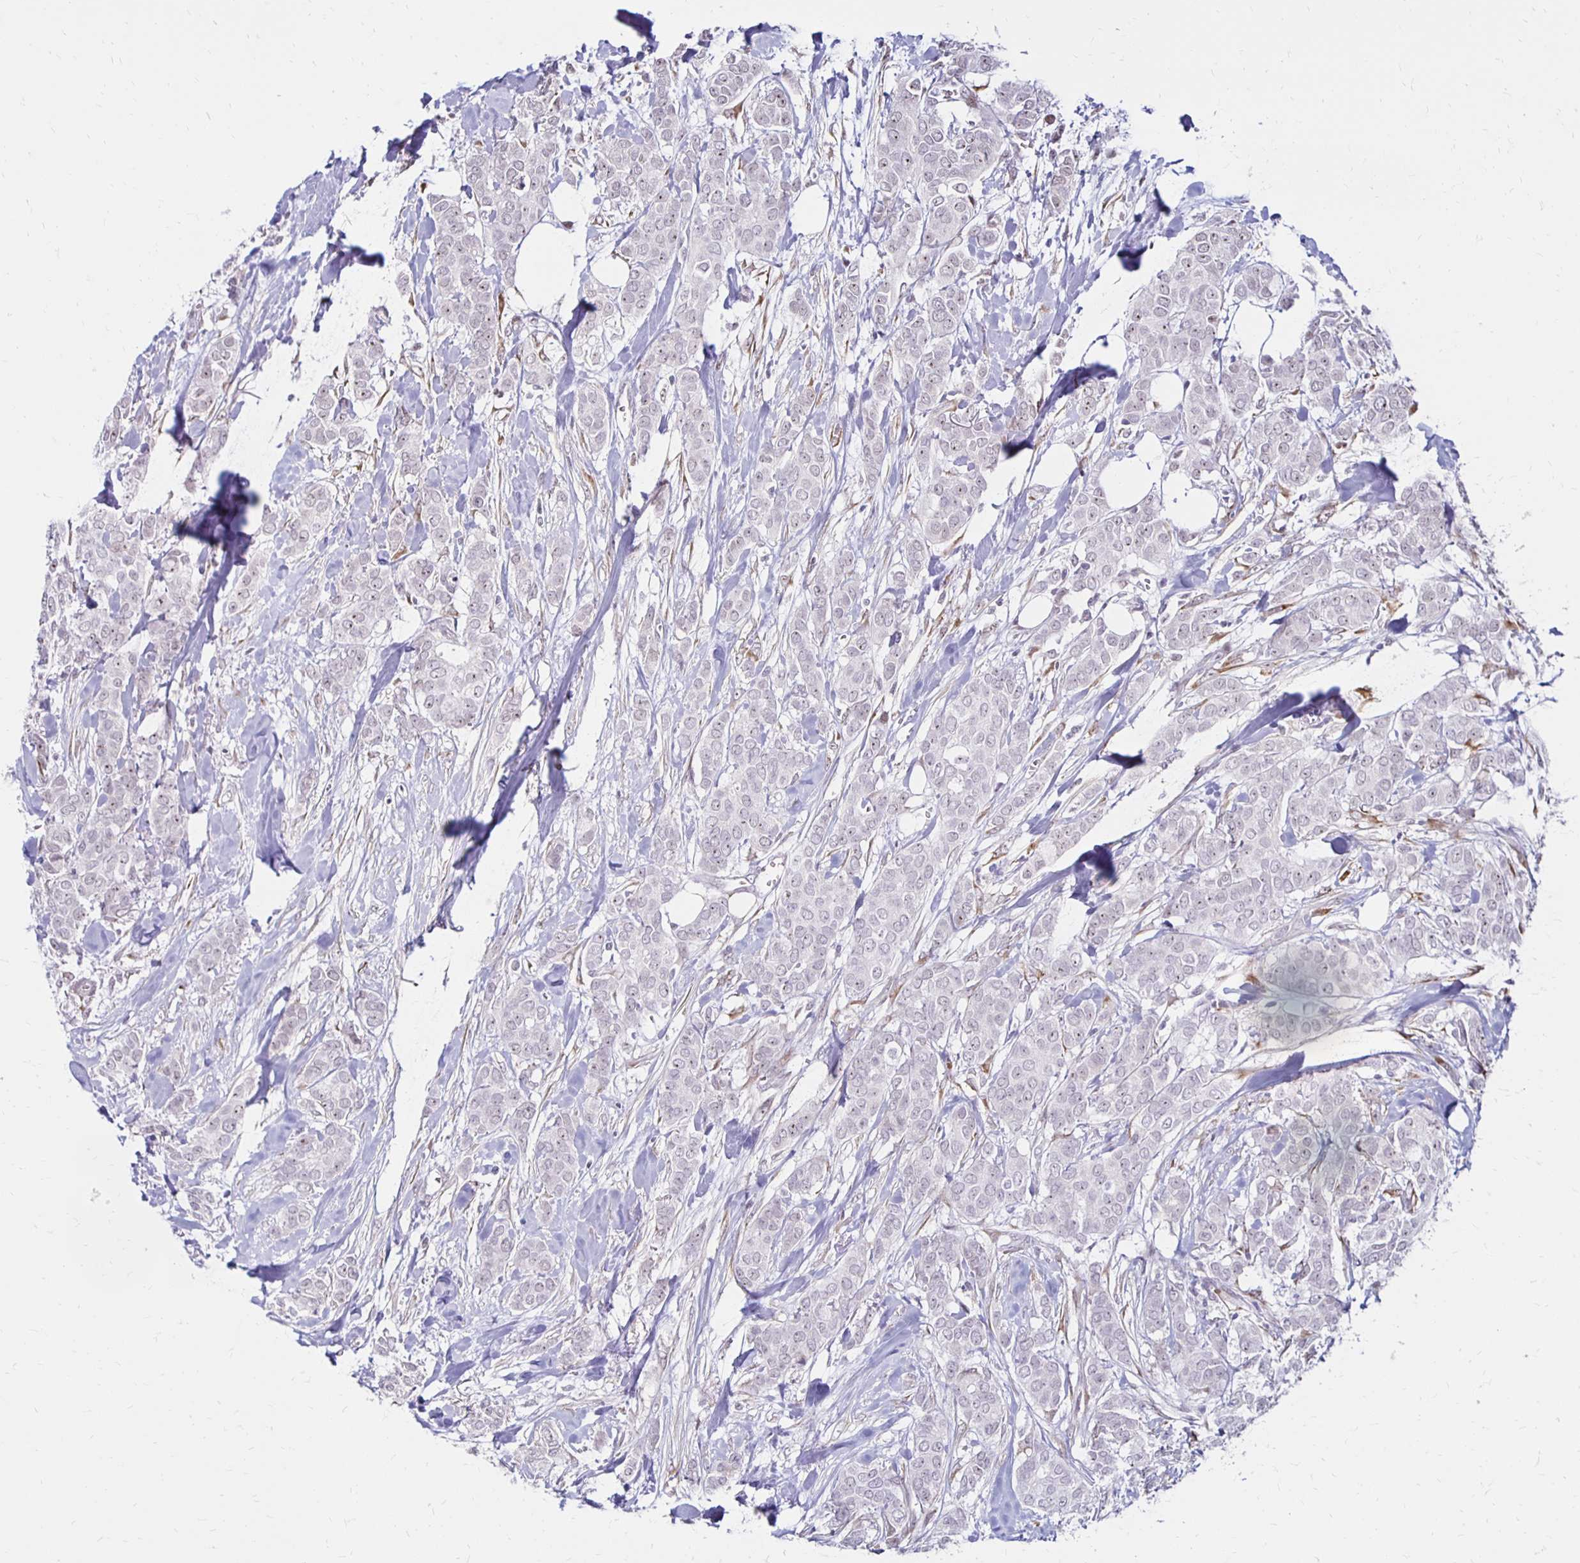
{"staining": {"intensity": "negative", "quantity": "none", "location": "none"}, "tissue": "breast cancer", "cell_type": "Tumor cells", "image_type": "cancer", "snomed": [{"axis": "morphology", "description": "Duct carcinoma"}, {"axis": "topography", "description": "Breast"}], "caption": "This is a histopathology image of IHC staining of invasive ductal carcinoma (breast), which shows no positivity in tumor cells.", "gene": "DAGLA", "patient": {"sex": "female", "age": 84}}